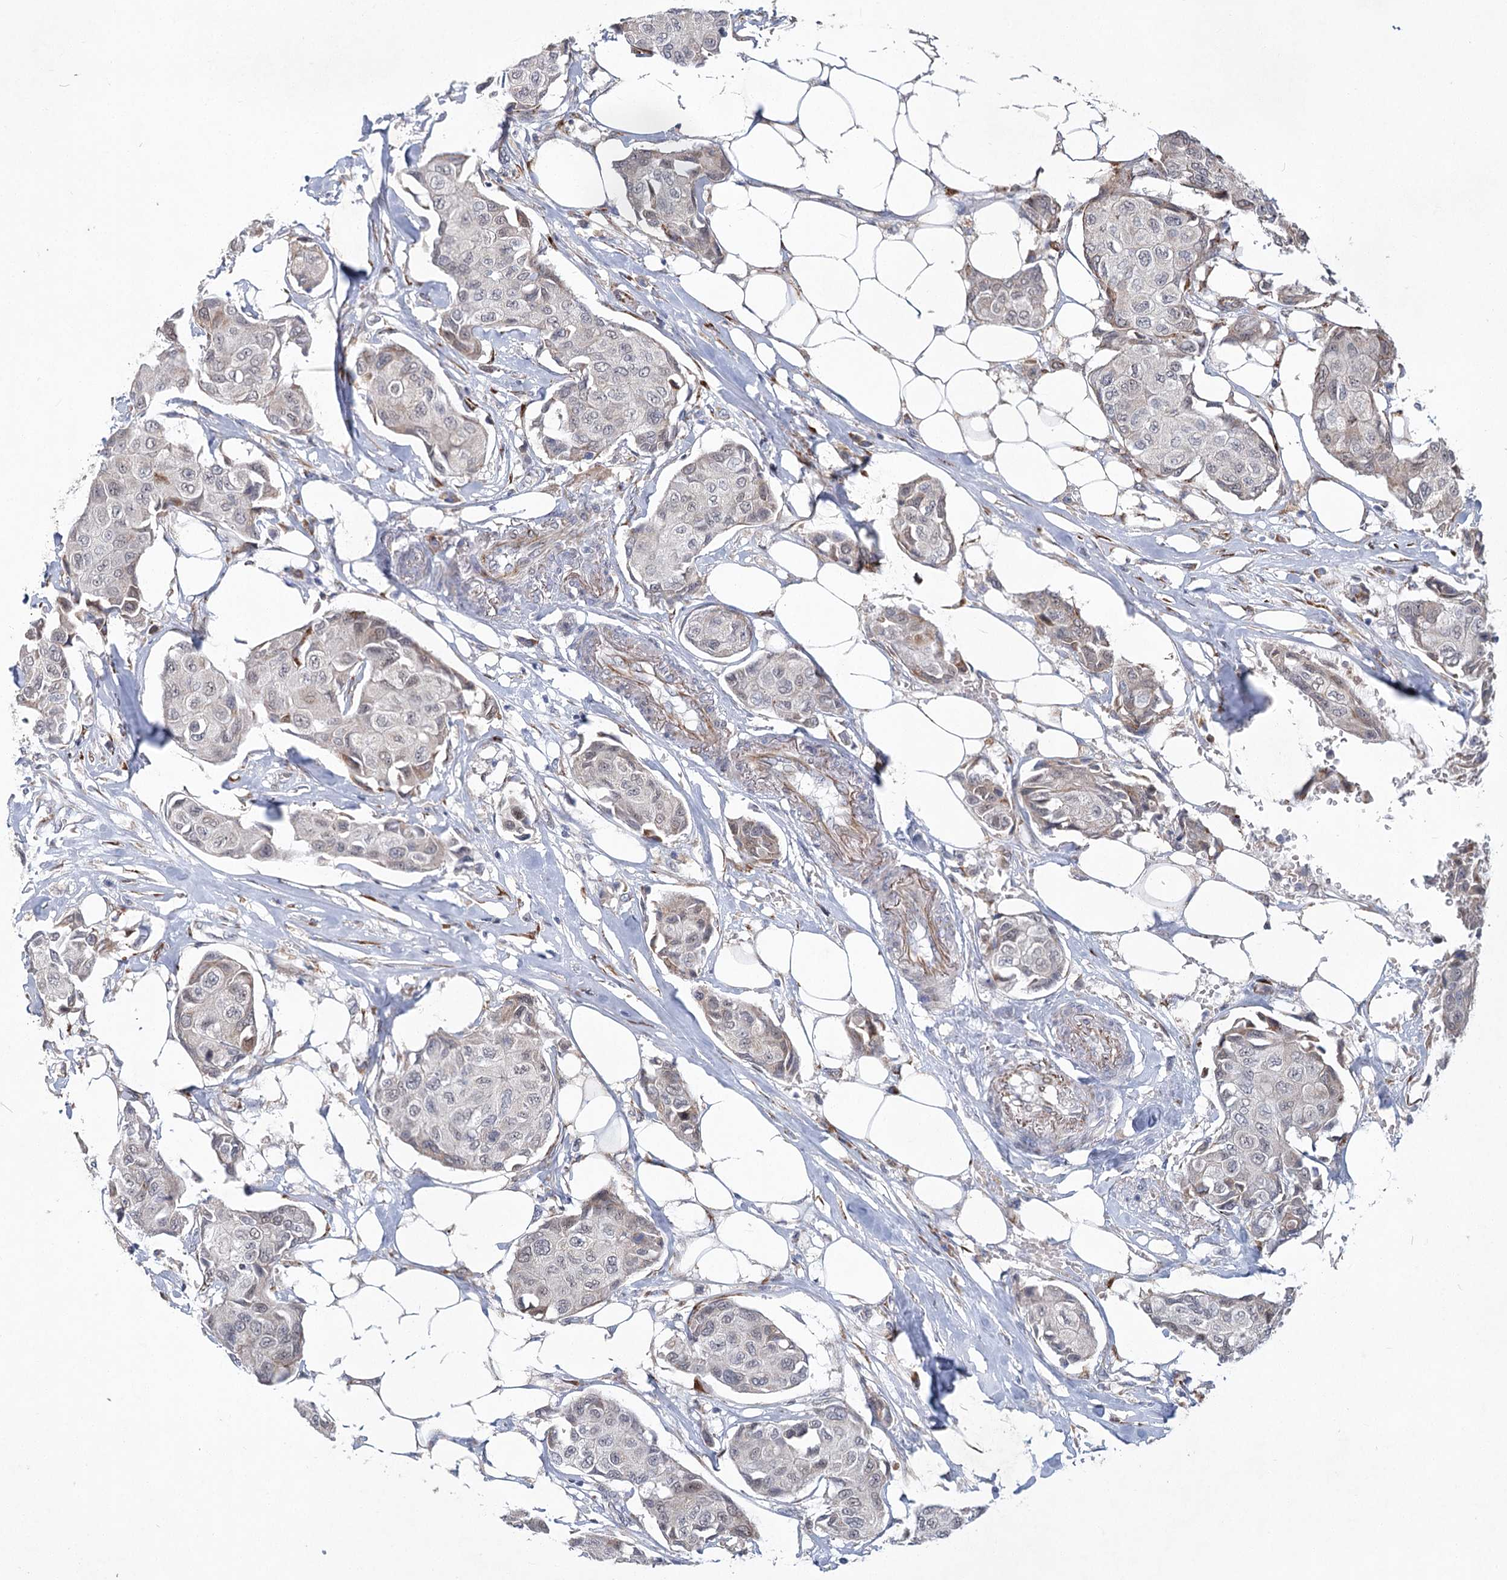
{"staining": {"intensity": "negative", "quantity": "none", "location": "none"}, "tissue": "breast cancer", "cell_type": "Tumor cells", "image_type": "cancer", "snomed": [{"axis": "morphology", "description": "Duct carcinoma"}, {"axis": "topography", "description": "Breast"}], "caption": "This micrograph is of breast cancer (invasive ductal carcinoma) stained with immunohistochemistry to label a protein in brown with the nuclei are counter-stained blue. There is no positivity in tumor cells.", "gene": "GCNT4", "patient": {"sex": "female", "age": 80}}